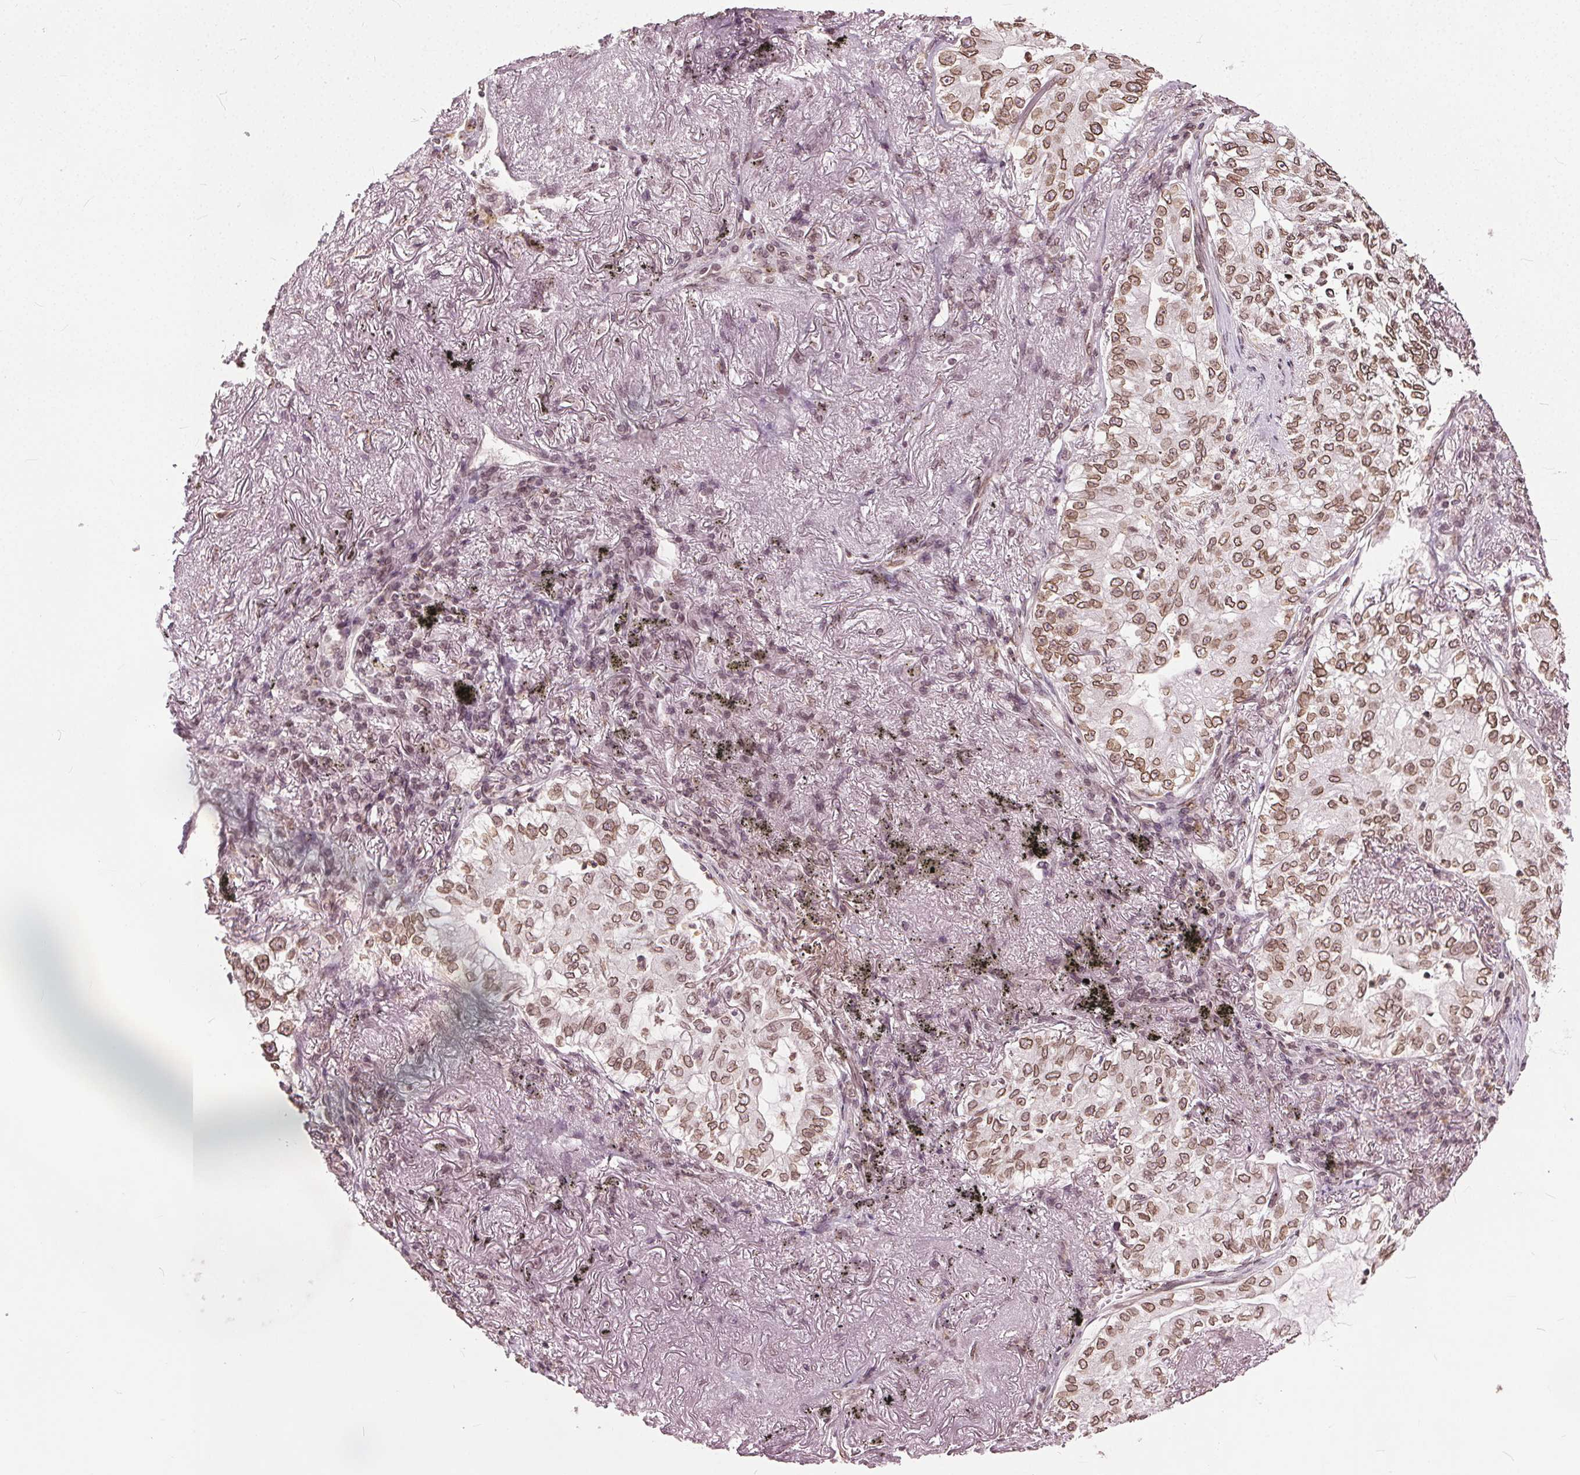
{"staining": {"intensity": "moderate", "quantity": ">75%", "location": "cytoplasmic/membranous,nuclear"}, "tissue": "lung cancer", "cell_type": "Tumor cells", "image_type": "cancer", "snomed": [{"axis": "morphology", "description": "Adenocarcinoma, NOS"}, {"axis": "topography", "description": "Lung"}], "caption": "Immunohistochemistry (DAB) staining of lung adenocarcinoma displays moderate cytoplasmic/membranous and nuclear protein staining in about >75% of tumor cells.", "gene": "TTC39C", "patient": {"sex": "female", "age": 73}}